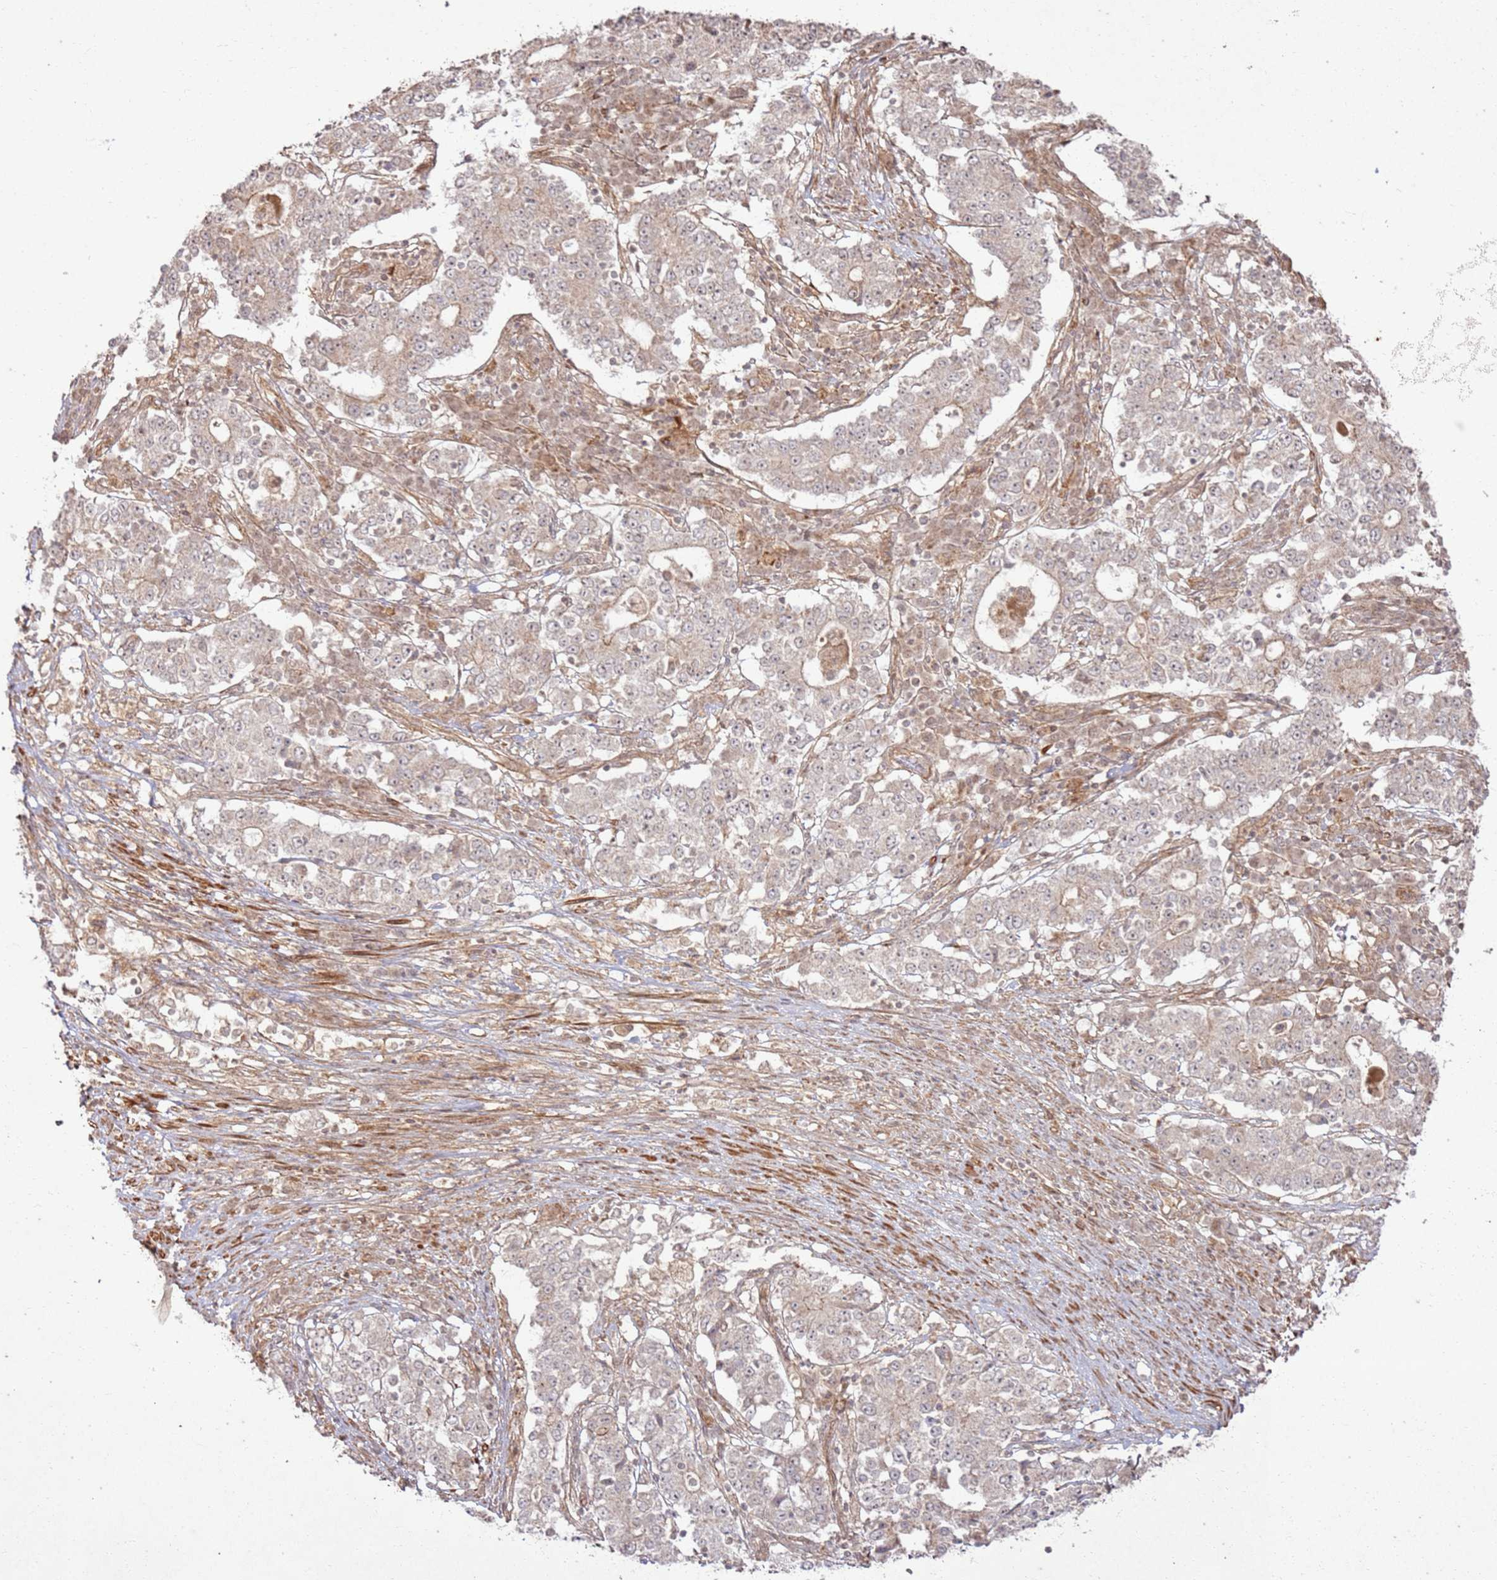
{"staining": {"intensity": "weak", "quantity": ">75%", "location": "cytoplasmic/membranous,nuclear"}, "tissue": "stomach cancer", "cell_type": "Tumor cells", "image_type": "cancer", "snomed": [{"axis": "morphology", "description": "Adenocarcinoma, NOS"}, {"axis": "topography", "description": "Stomach"}], "caption": "IHC photomicrograph of neoplastic tissue: human stomach adenocarcinoma stained using immunohistochemistry (IHC) shows low levels of weak protein expression localized specifically in the cytoplasmic/membranous and nuclear of tumor cells, appearing as a cytoplasmic/membranous and nuclear brown color.", "gene": "ZNF623", "patient": {"sex": "male", "age": 59}}